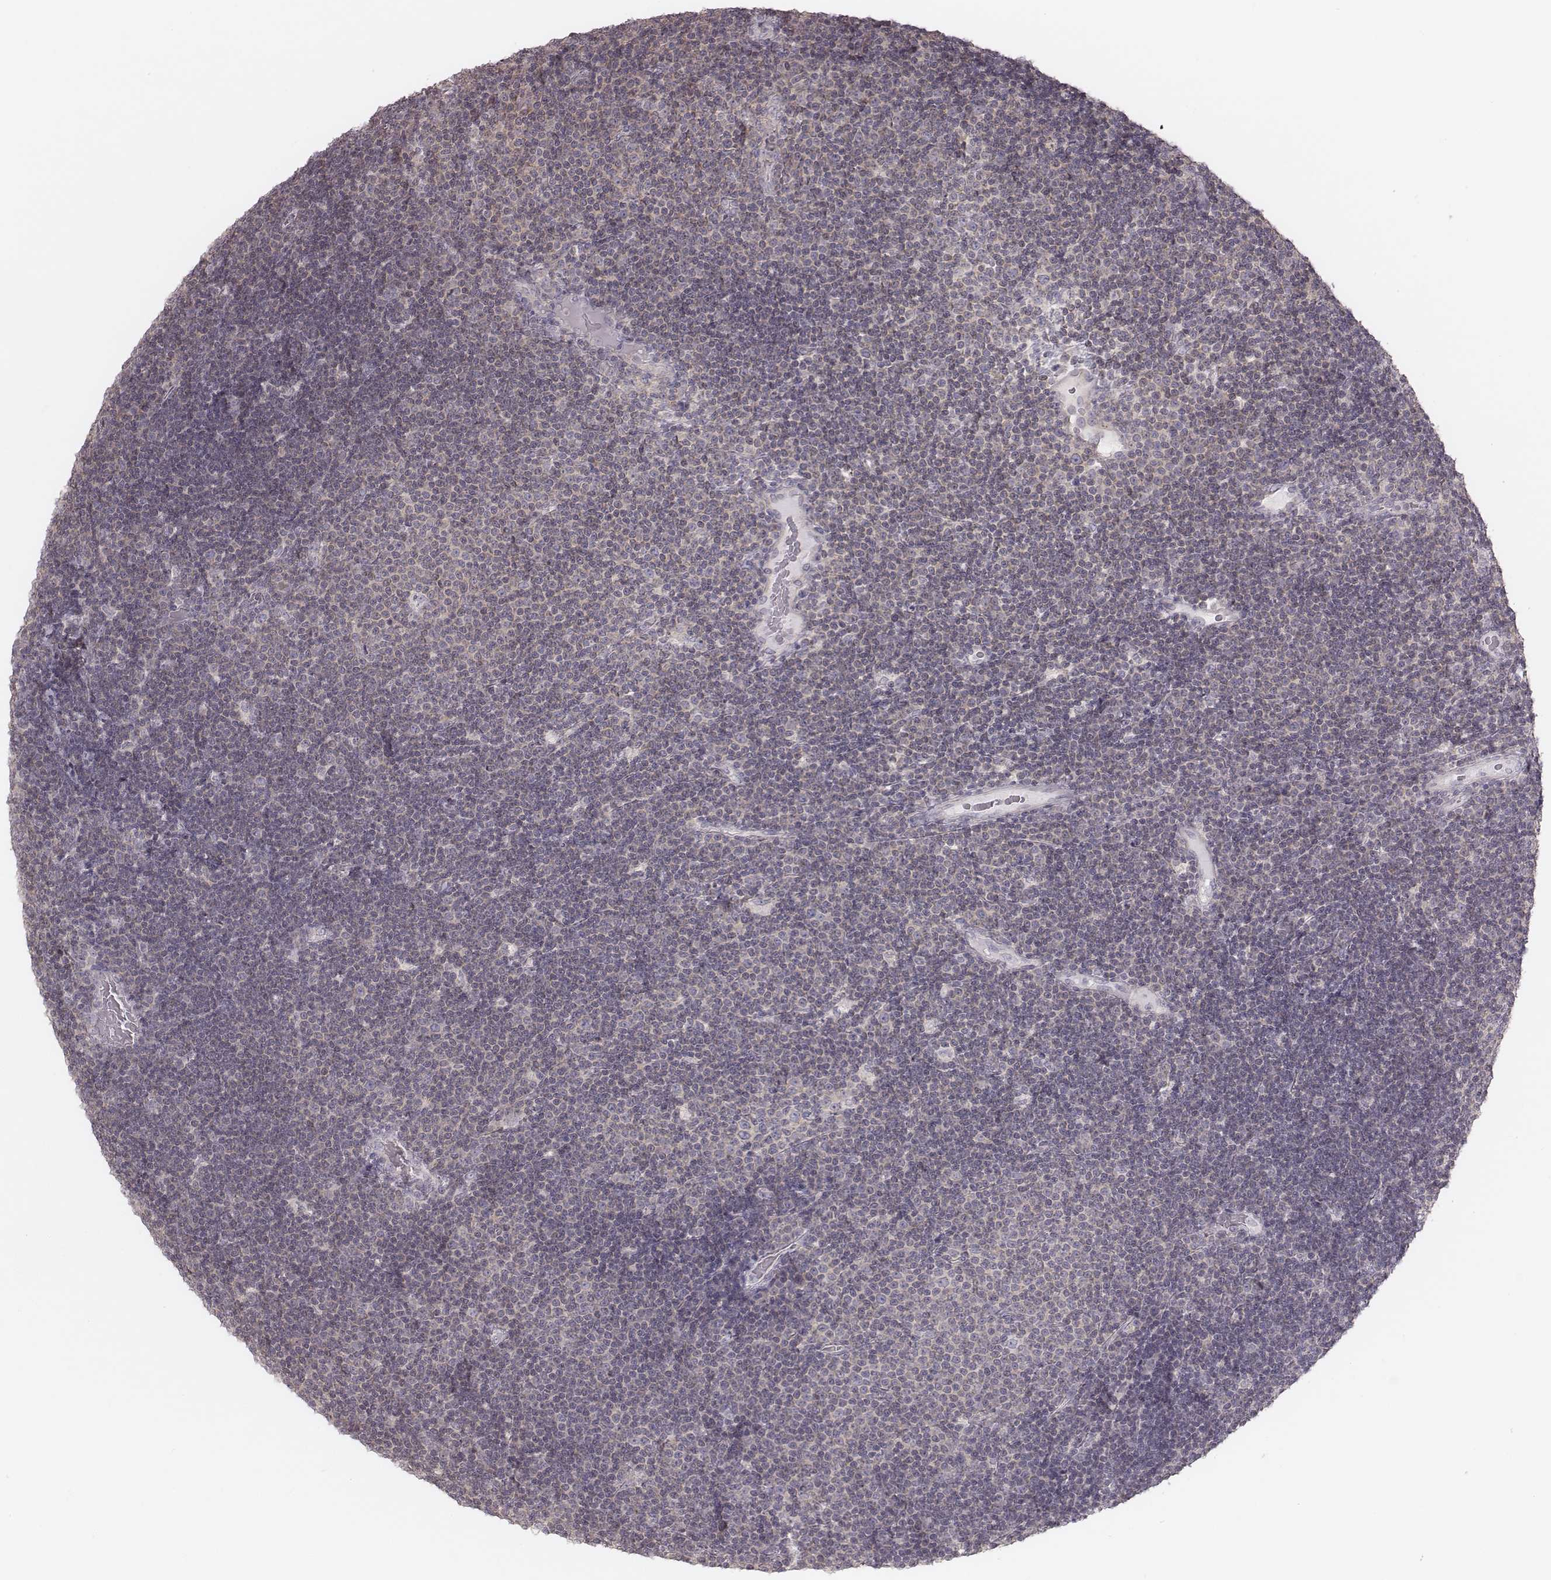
{"staining": {"intensity": "weak", "quantity": ">75%", "location": "cytoplasmic/membranous"}, "tissue": "lymphoma", "cell_type": "Tumor cells", "image_type": "cancer", "snomed": [{"axis": "morphology", "description": "Malignant lymphoma, non-Hodgkin's type, Low grade"}, {"axis": "topography", "description": "Brain"}], "caption": "Lymphoma tissue shows weak cytoplasmic/membranous positivity in about >75% of tumor cells", "gene": "TDRD5", "patient": {"sex": "female", "age": 66}}